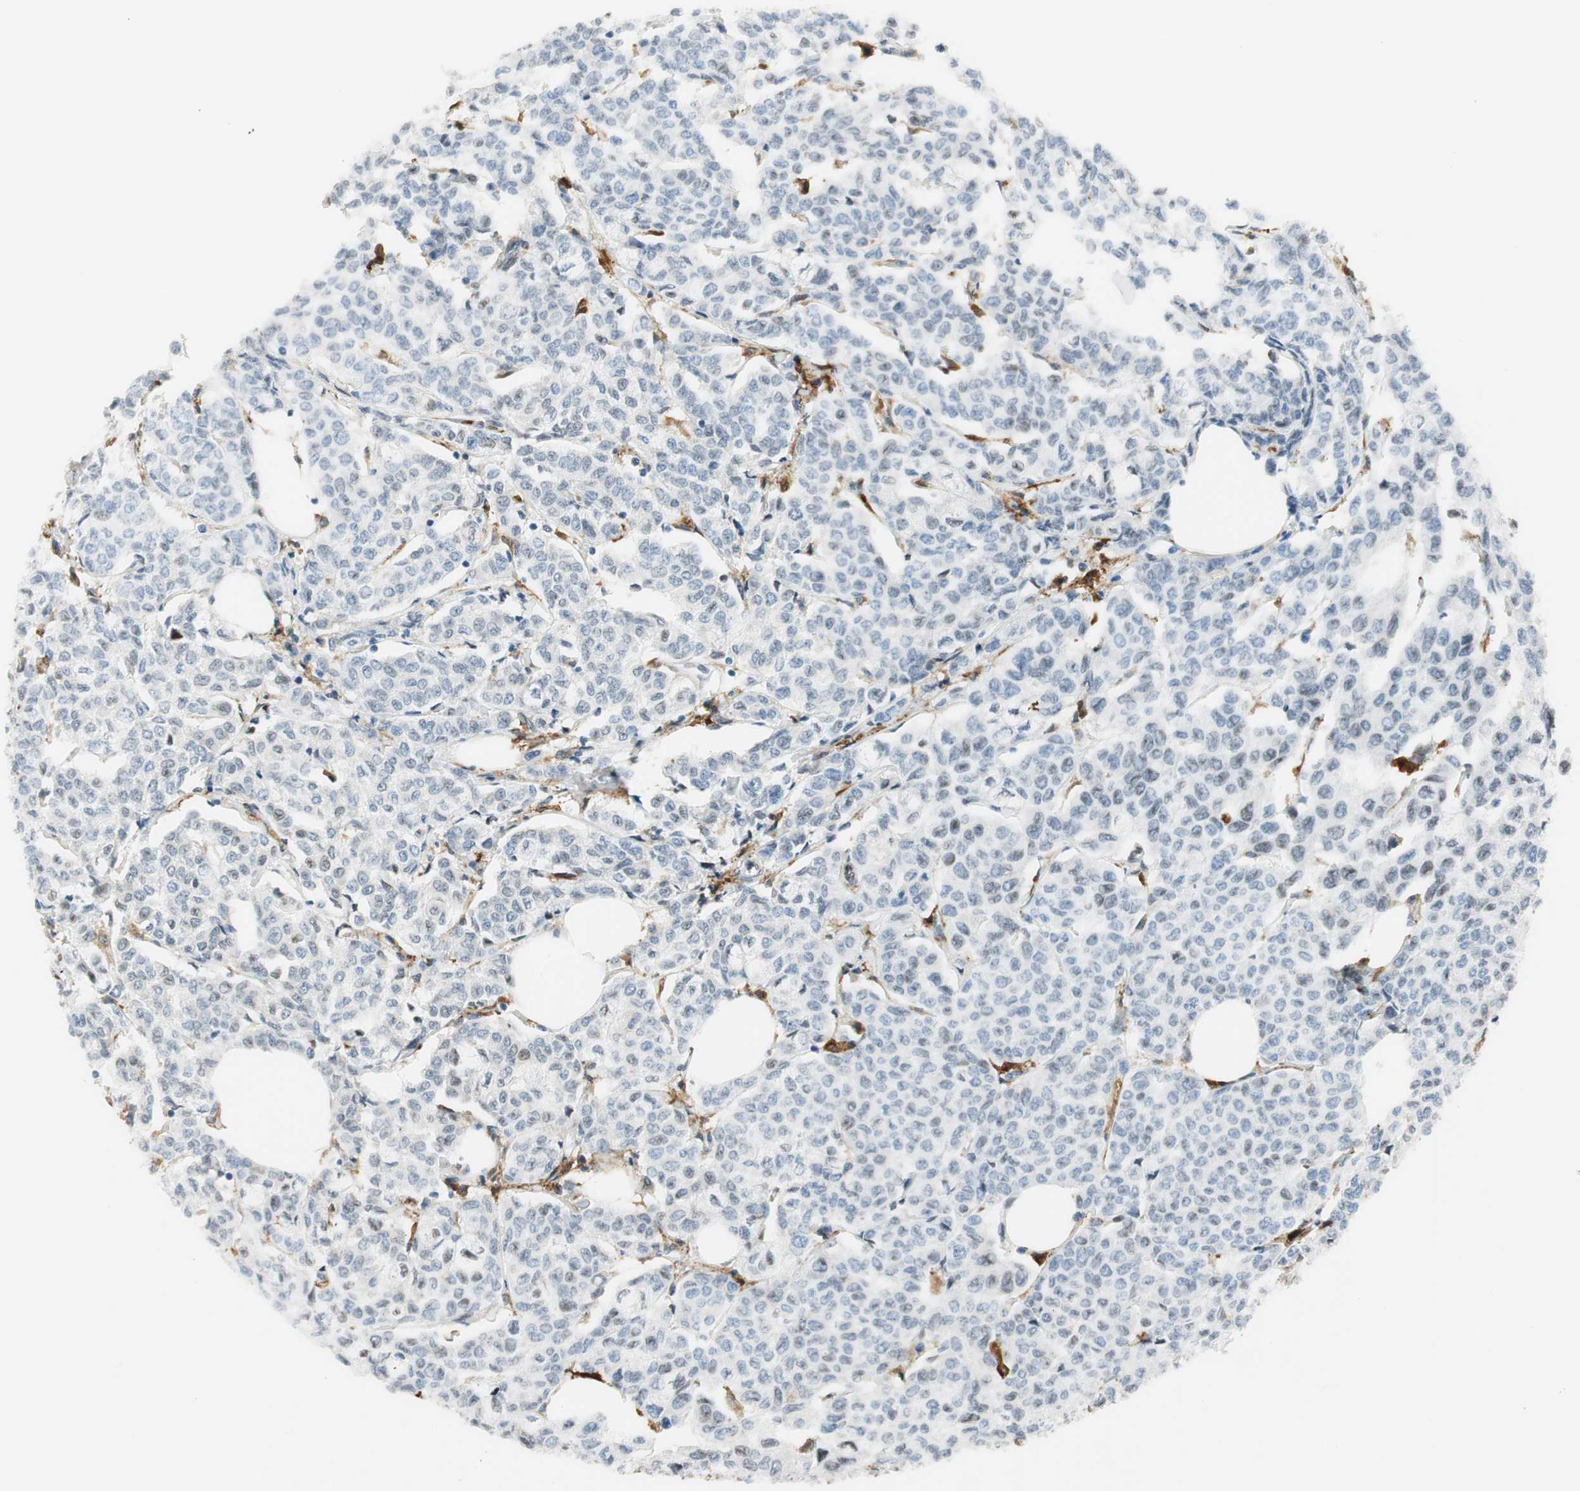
{"staining": {"intensity": "negative", "quantity": "none", "location": "none"}, "tissue": "breast cancer", "cell_type": "Tumor cells", "image_type": "cancer", "snomed": [{"axis": "morphology", "description": "Lobular carcinoma"}, {"axis": "topography", "description": "Breast"}], "caption": "Immunohistochemistry (IHC) of breast cancer (lobular carcinoma) demonstrates no staining in tumor cells. (DAB immunohistochemistry (IHC), high magnification).", "gene": "TMEM260", "patient": {"sex": "female", "age": 60}}